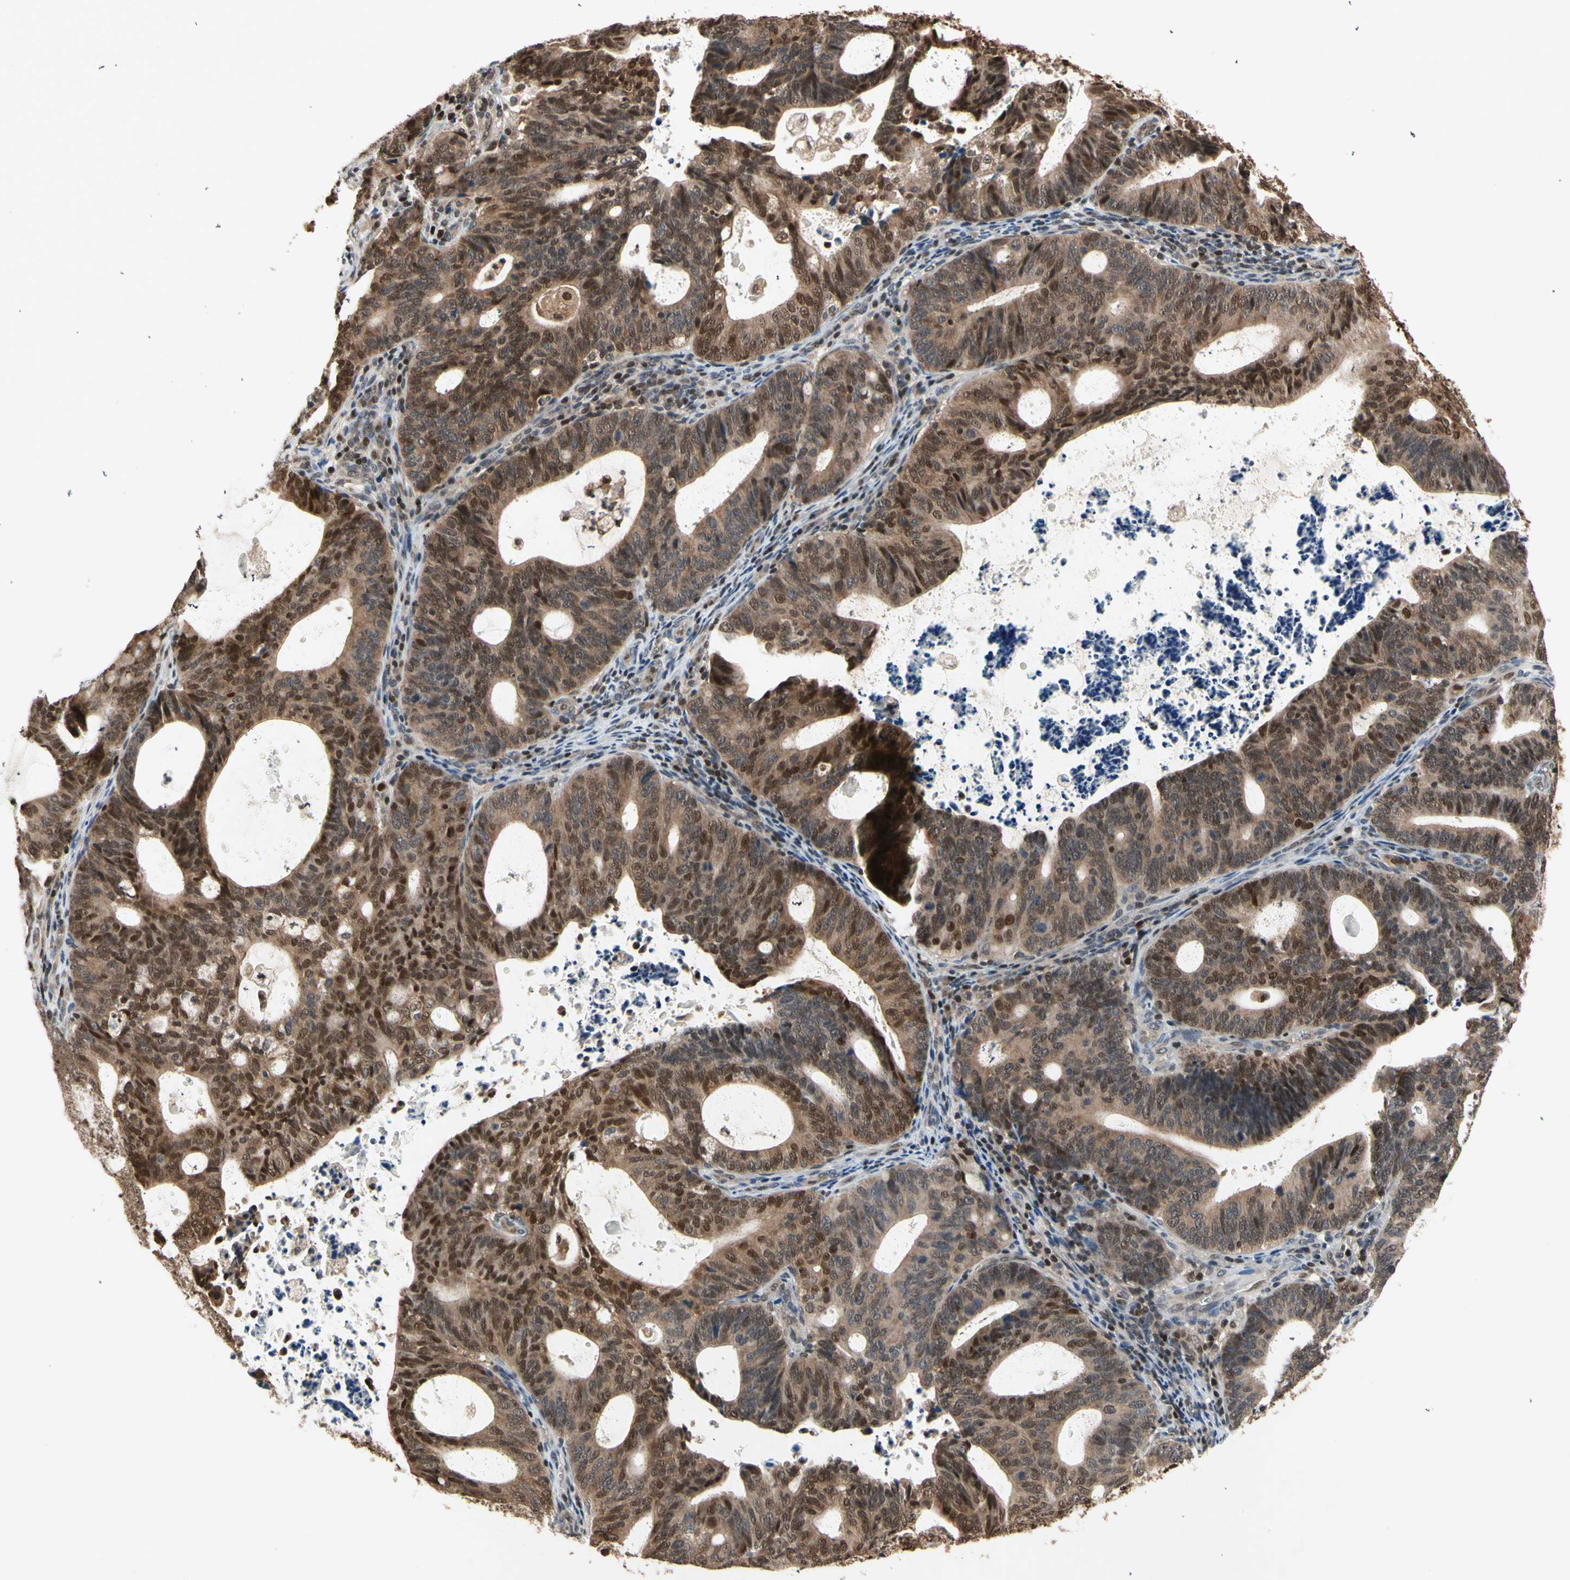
{"staining": {"intensity": "moderate", "quantity": ">75%", "location": "cytoplasmic/membranous,nuclear"}, "tissue": "endometrial cancer", "cell_type": "Tumor cells", "image_type": "cancer", "snomed": [{"axis": "morphology", "description": "Adenocarcinoma, NOS"}, {"axis": "topography", "description": "Uterus"}], "caption": "DAB immunohistochemical staining of human adenocarcinoma (endometrial) demonstrates moderate cytoplasmic/membranous and nuclear protein expression in about >75% of tumor cells. (brown staining indicates protein expression, while blue staining denotes nuclei).", "gene": "GSR", "patient": {"sex": "female", "age": 83}}